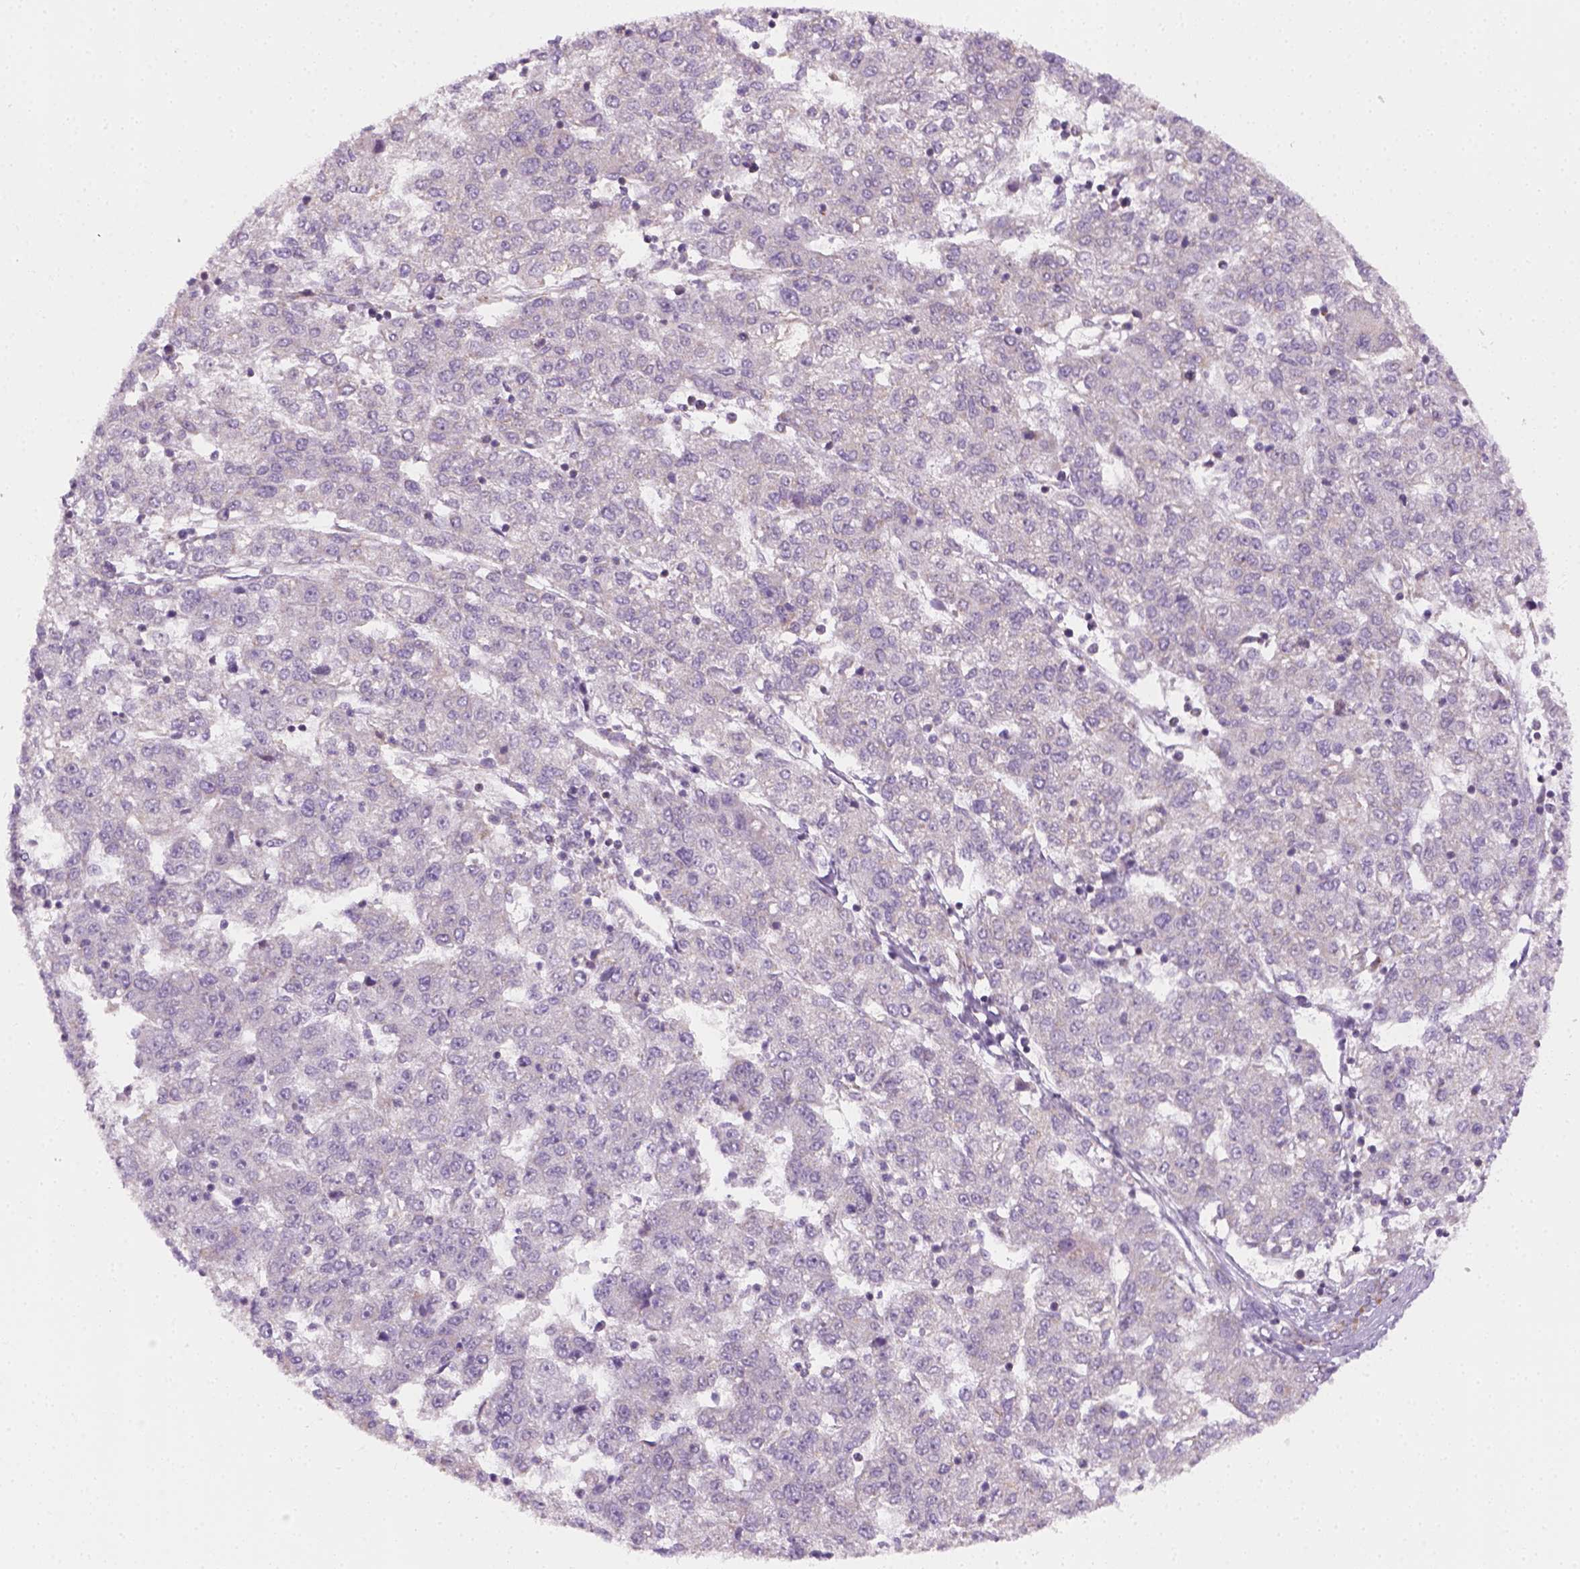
{"staining": {"intensity": "negative", "quantity": "none", "location": "none"}, "tissue": "liver cancer", "cell_type": "Tumor cells", "image_type": "cancer", "snomed": [{"axis": "morphology", "description": "Carcinoma, Hepatocellular, NOS"}, {"axis": "topography", "description": "Liver"}], "caption": "High magnification brightfield microscopy of liver cancer (hepatocellular carcinoma) stained with DAB (brown) and counterstained with hematoxylin (blue): tumor cells show no significant positivity.", "gene": "AWAT2", "patient": {"sex": "male", "age": 56}}